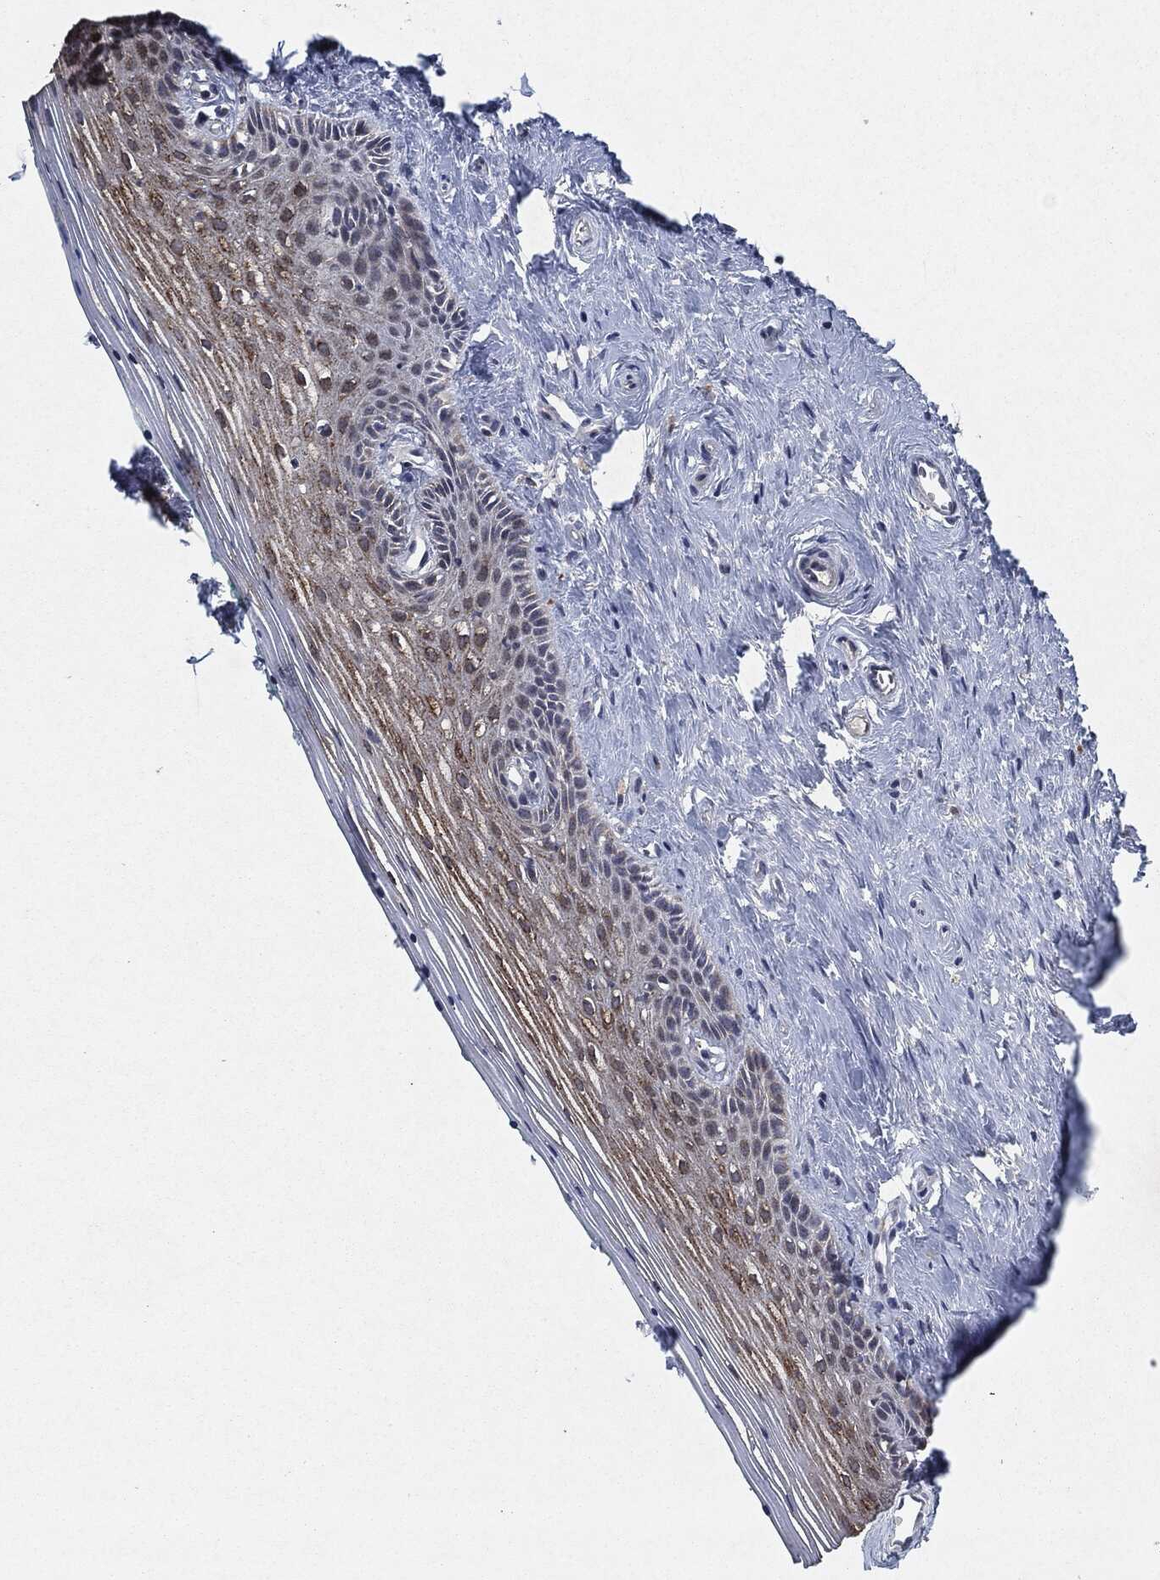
{"staining": {"intensity": "strong", "quantity": ">75%", "location": "cytoplasmic/membranous"}, "tissue": "vagina", "cell_type": "Squamous epithelial cells", "image_type": "normal", "snomed": [{"axis": "morphology", "description": "Normal tissue, NOS"}, {"axis": "topography", "description": "Vagina"}], "caption": "Benign vagina exhibits strong cytoplasmic/membranous expression in about >75% of squamous epithelial cells The staining is performed using DAB brown chromogen to label protein expression. The nuclei are counter-stained blue using hematoxylin..", "gene": "SLC31A2", "patient": {"sex": "female", "age": 45}}